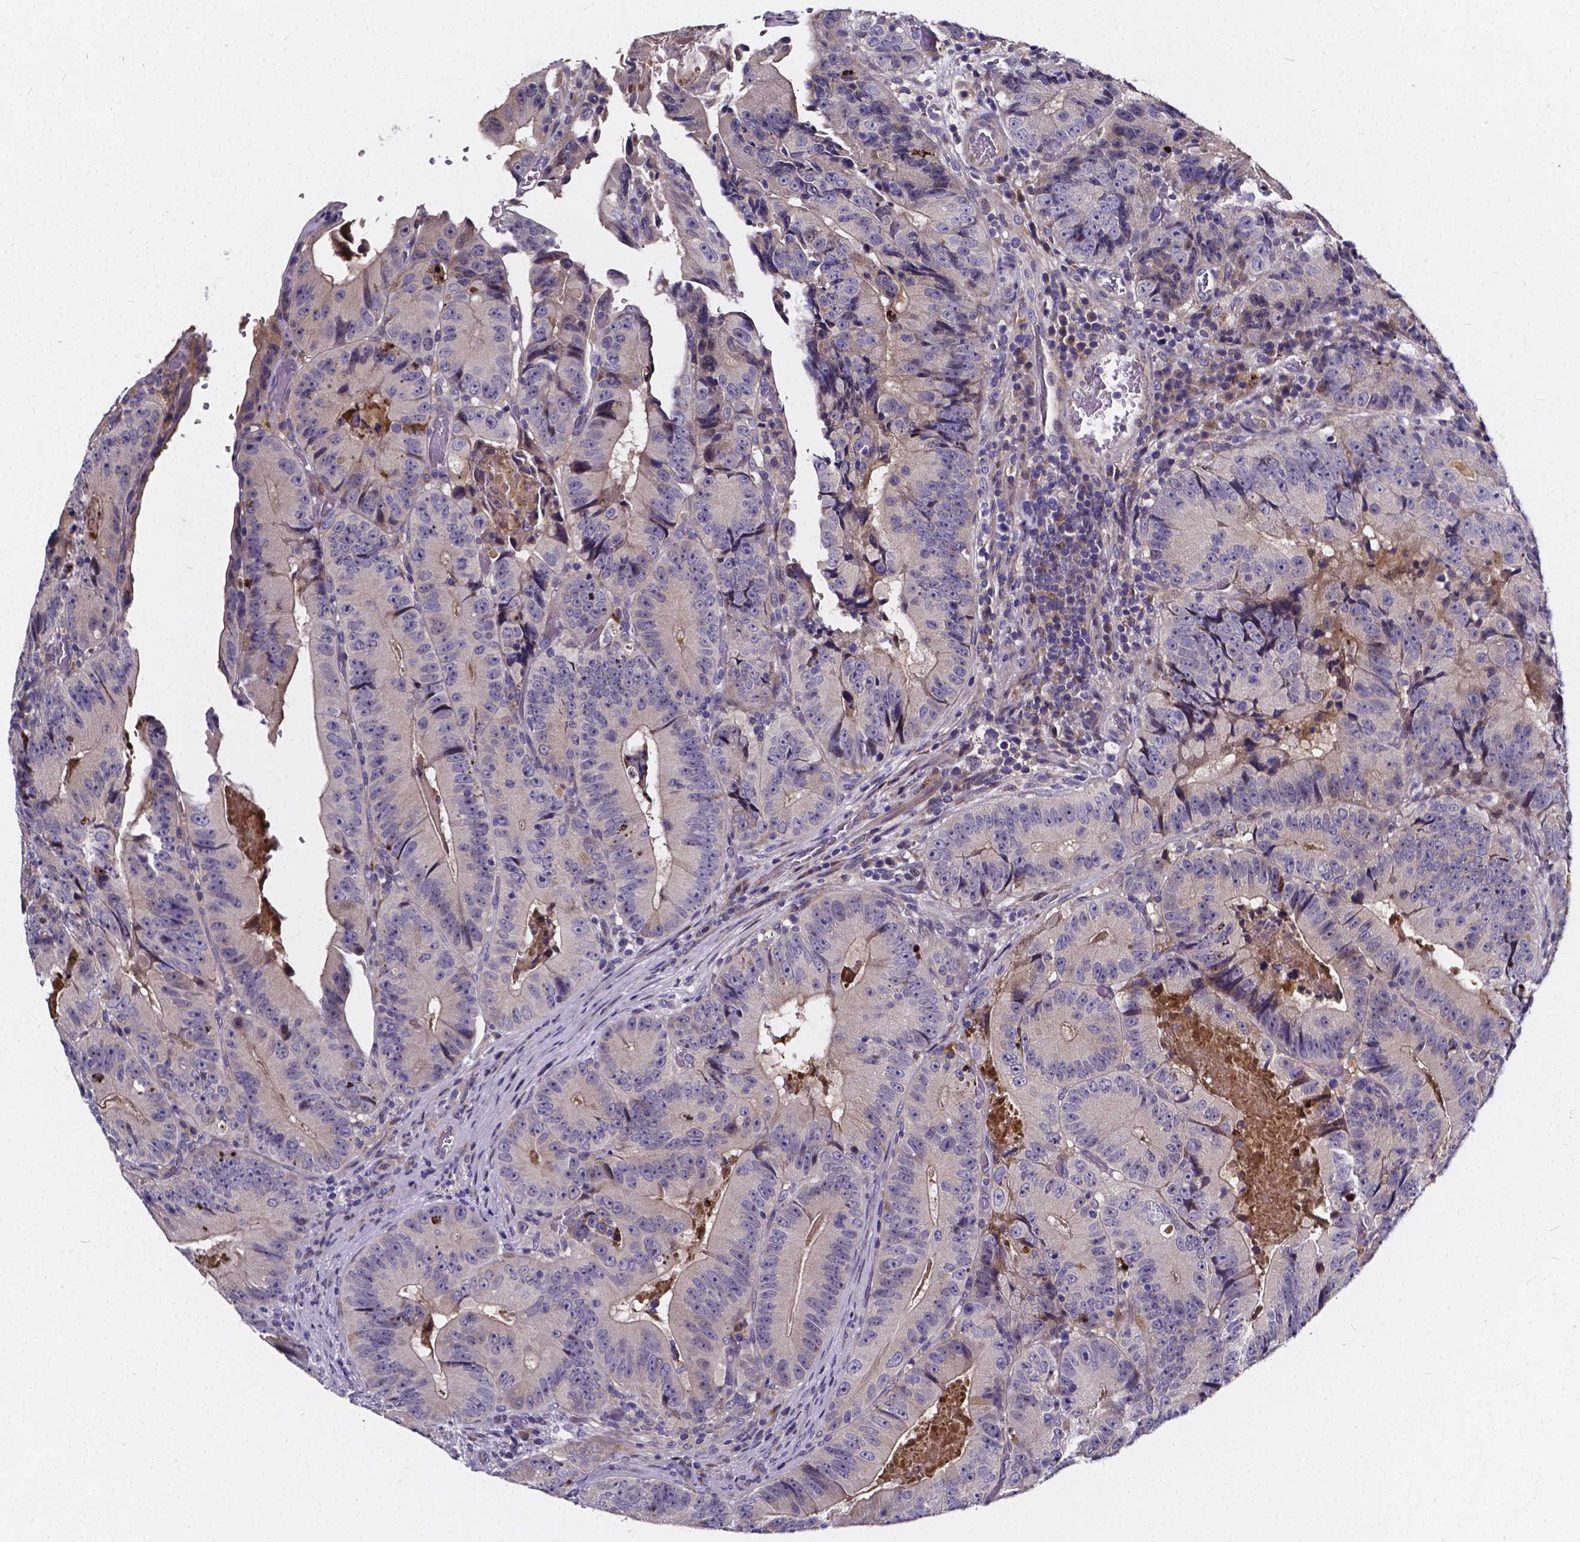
{"staining": {"intensity": "weak", "quantity": "<25%", "location": "cytoplasmic/membranous"}, "tissue": "colorectal cancer", "cell_type": "Tumor cells", "image_type": "cancer", "snomed": [{"axis": "morphology", "description": "Adenocarcinoma, NOS"}, {"axis": "topography", "description": "Colon"}], "caption": "The photomicrograph demonstrates no staining of tumor cells in colorectal adenocarcinoma. (DAB immunohistochemistry with hematoxylin counter stain).", "gene": "SOWAHA", "patient": {"sex": "female", "age": 86}}